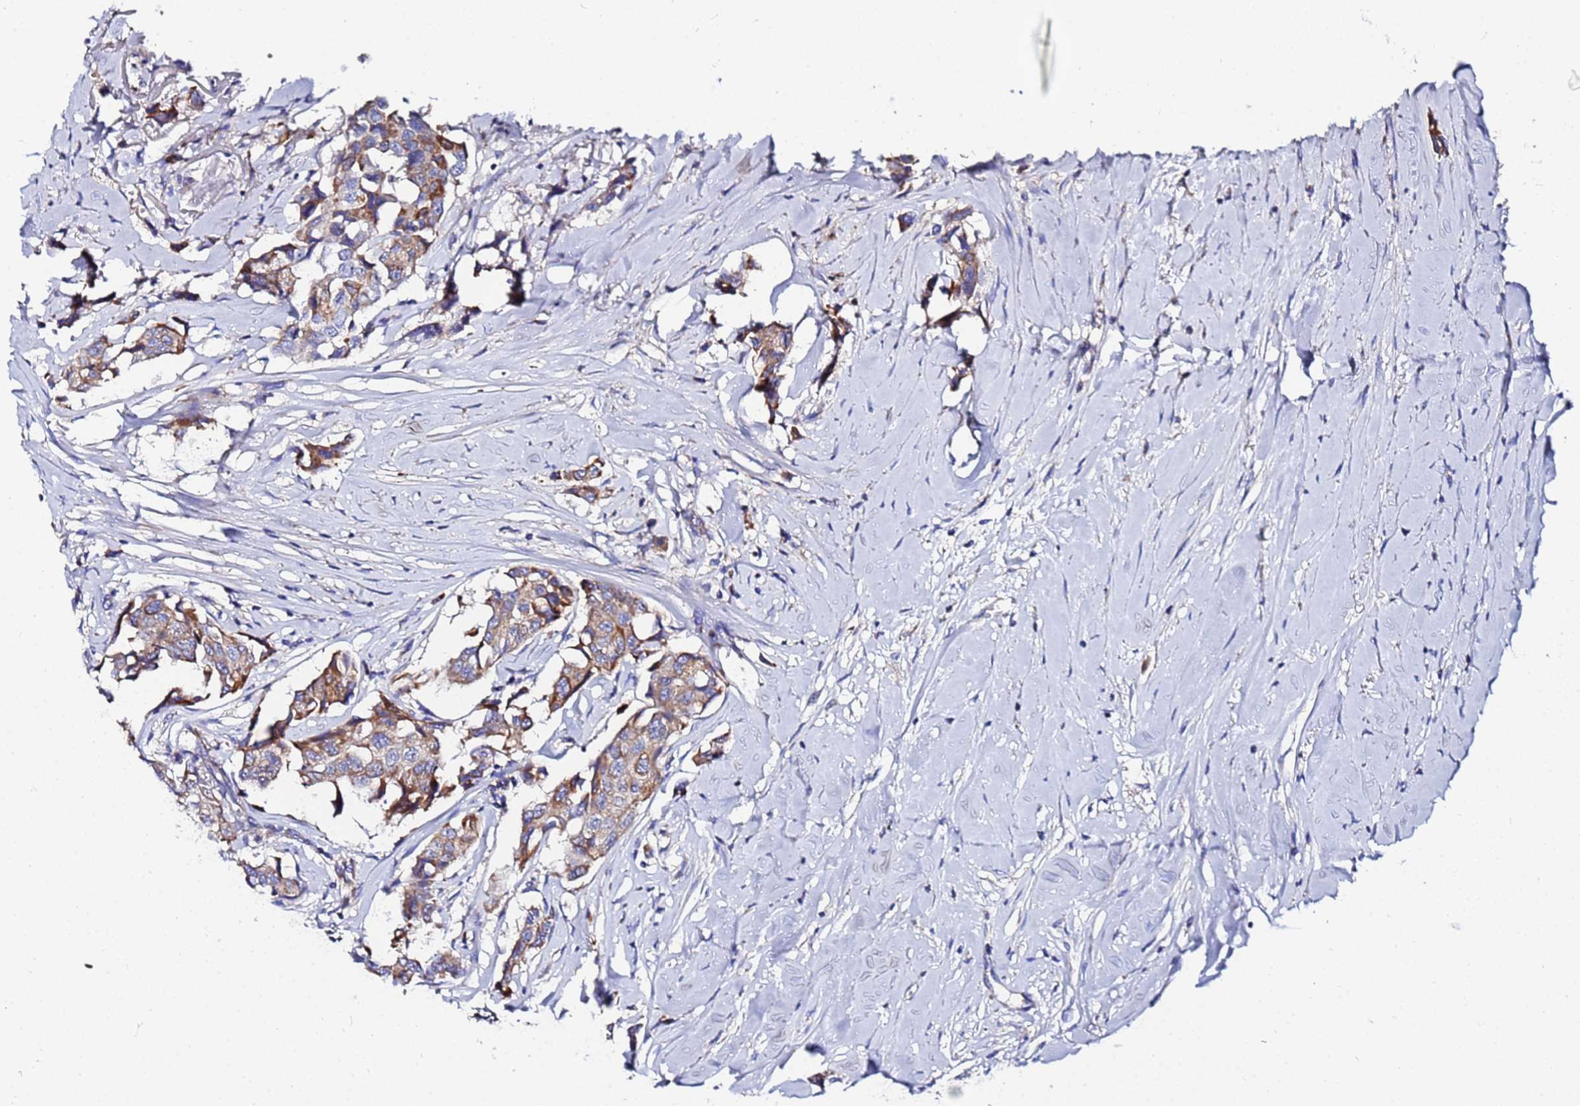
{"staining": {"intensity": "moderate", "quantity": "25%-75%", "location": "cytoplasmic/membranous"}, "tissue": "breast cancer", "cell_type": "Tumor cells", "image_type": "cancer", "snomed": [{"axis": "morphology", "description": "Duct carcinoma"}, {"axis": "topography", "description": "Breast"}], "caption": "Immunohistochemistry (DAB (3,3'-diaminobenzidine)) staining of human breast cancer displays moderate cytoplasmic/membranous protein staining in about 25%-75% of tumor cells.", "gene": "FAHD2A", "patient": {"sex": "female", "age": 80}}